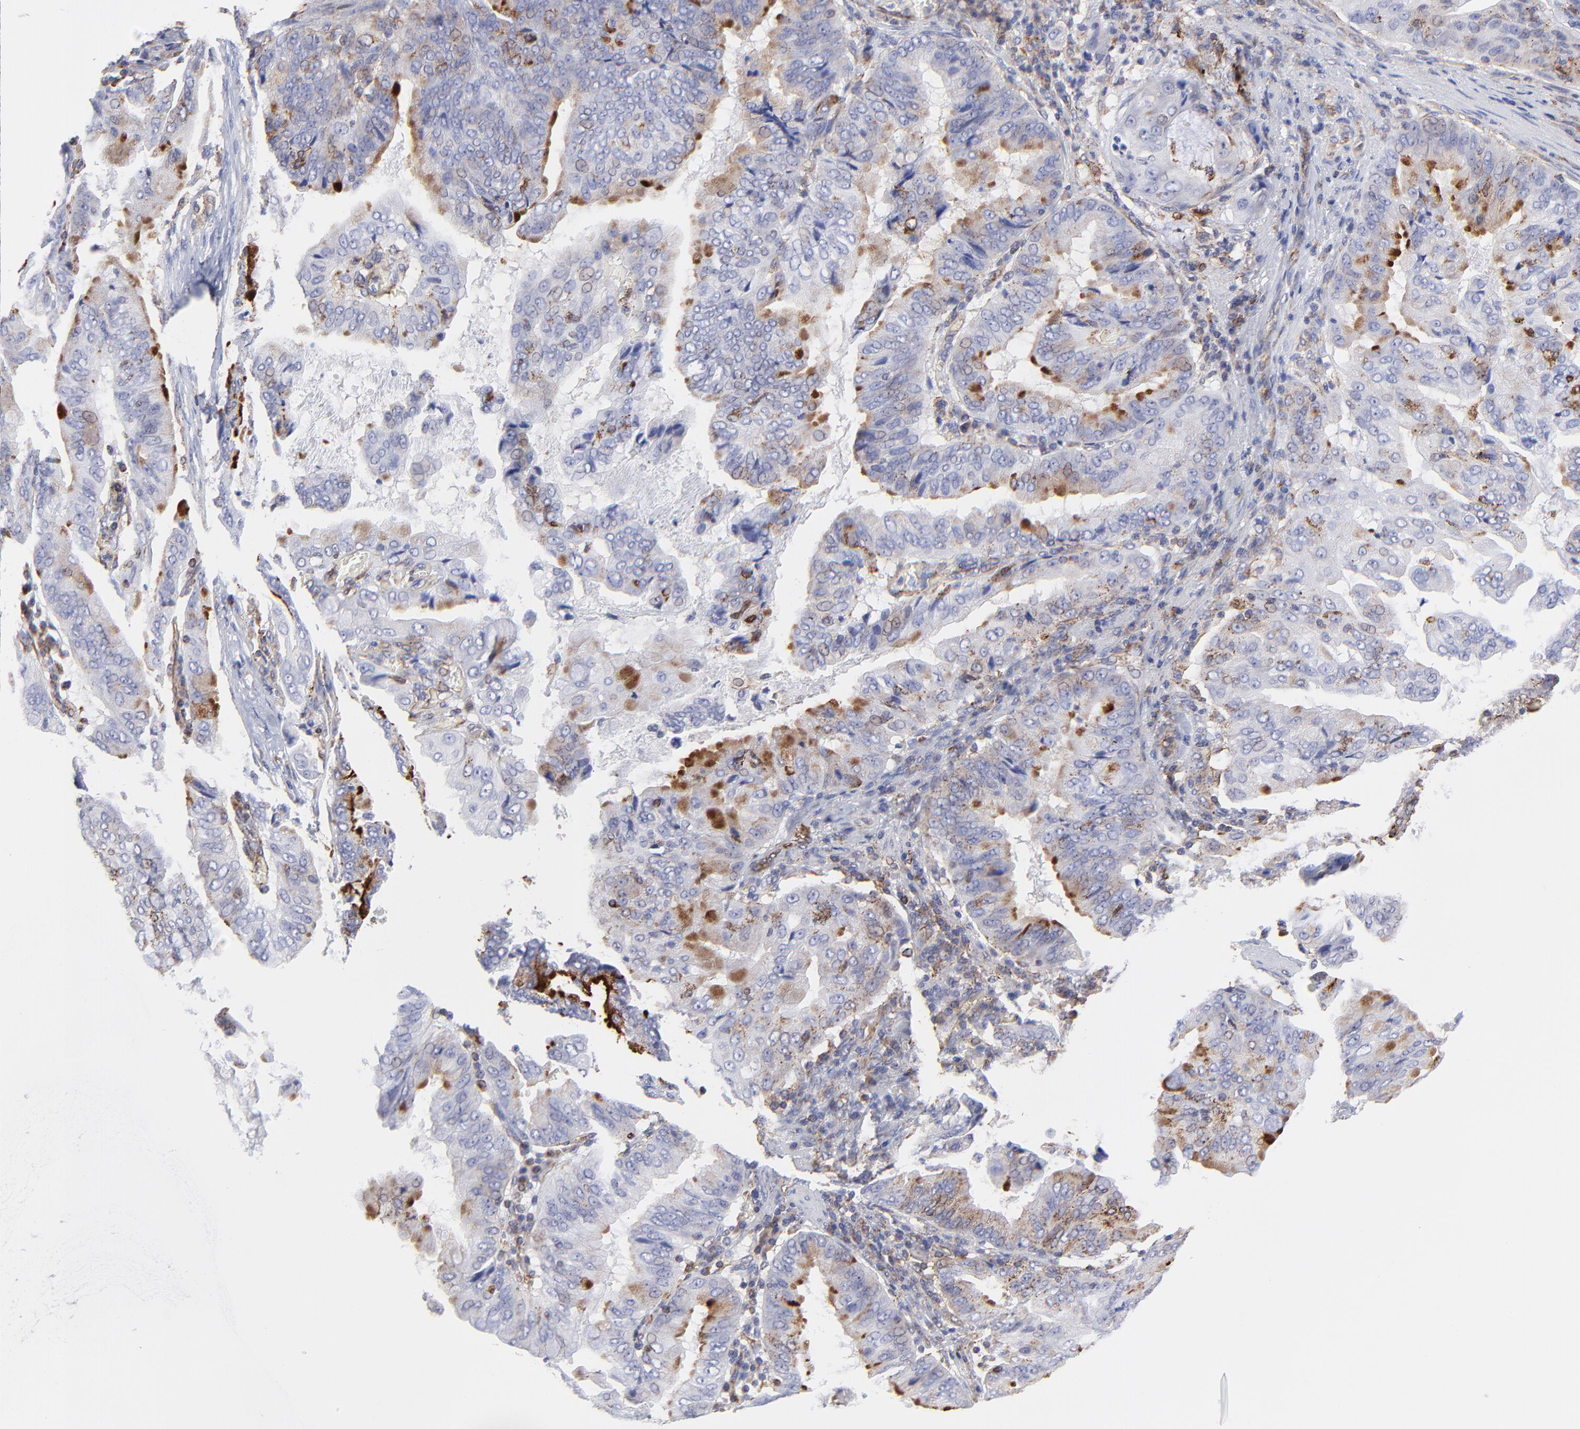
{"staining": {"intensity": "strong", "quantity": "<25%", "location": "cytoplasmic/membranous"}, "tissue": "stomach cancer", "cell_type": "Tumor cells", "image_type": "cancer", "snomed": [{"axis": "morphology", "description": "Adenocarcinoma, NOS"}, {"axis": "topography", "description": "Stomach, upper"}], "caption": "IHC of human stomach cancer (adenocarcinoma) reveals medium levels of strong cytoplasmic/membranous expression in about <25% of tumor cells.", "gene": "COX8C", "patient": {"sex": "male", "age": 80}}